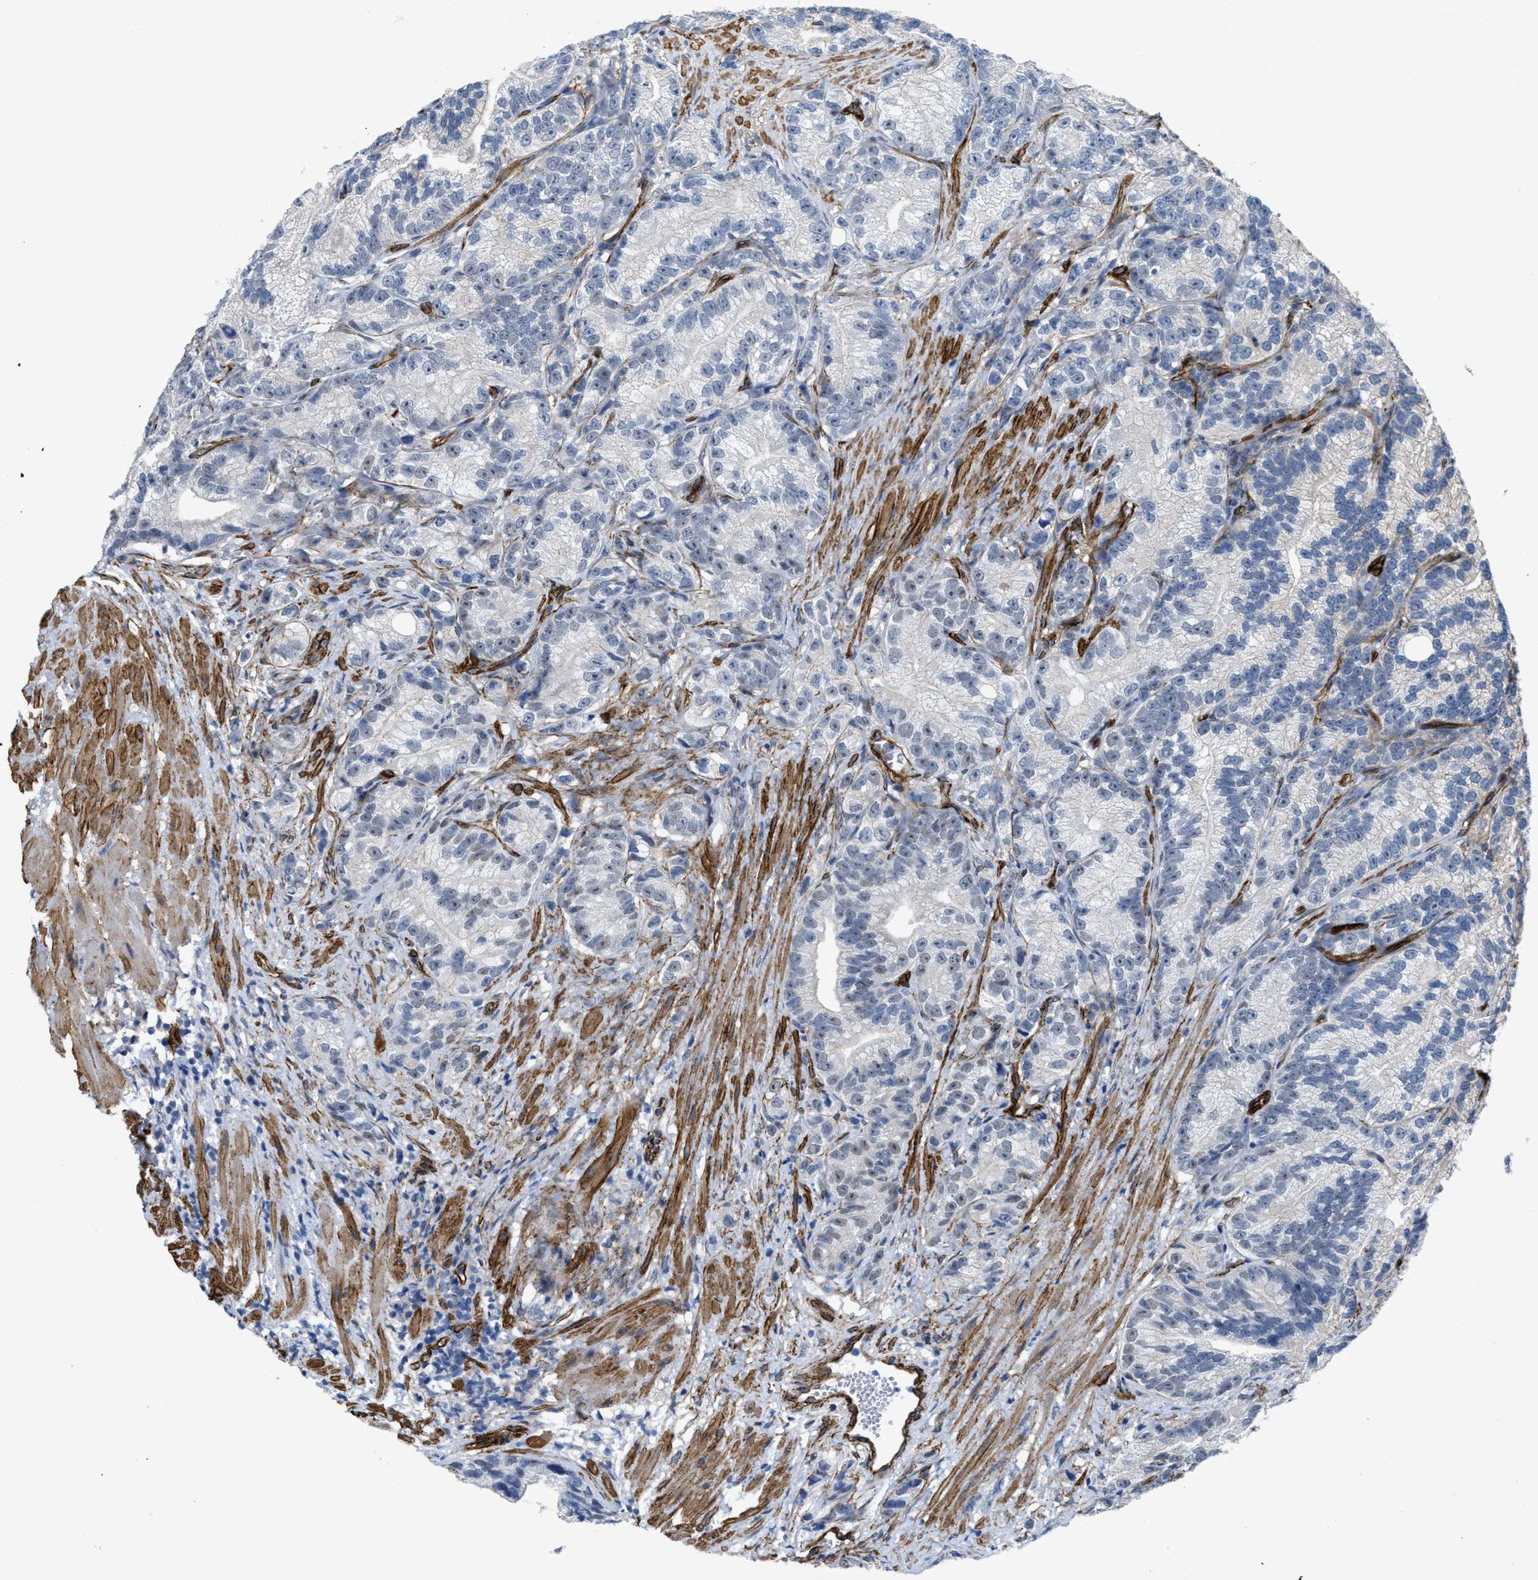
{"staining": {"intensity": "negative", "quantity": "none", "location": "none"}, "tissue": "prostate cancer", "cell_type": "Tumor cells", "image_type": "cancer", "snomed": [{"axis": "morphology", "description": "Adenocarcinoma, Low grade"}, {"axis": "topography", "description": "Prostate"}], "caption": "Immunohistochemistry photomicrograph of human prostate cancer stained for a protein (brown), which demonstrates no staining in tumor cells.", "gene": "NAB1", "patient": {"sex": "male", "age": 89}}